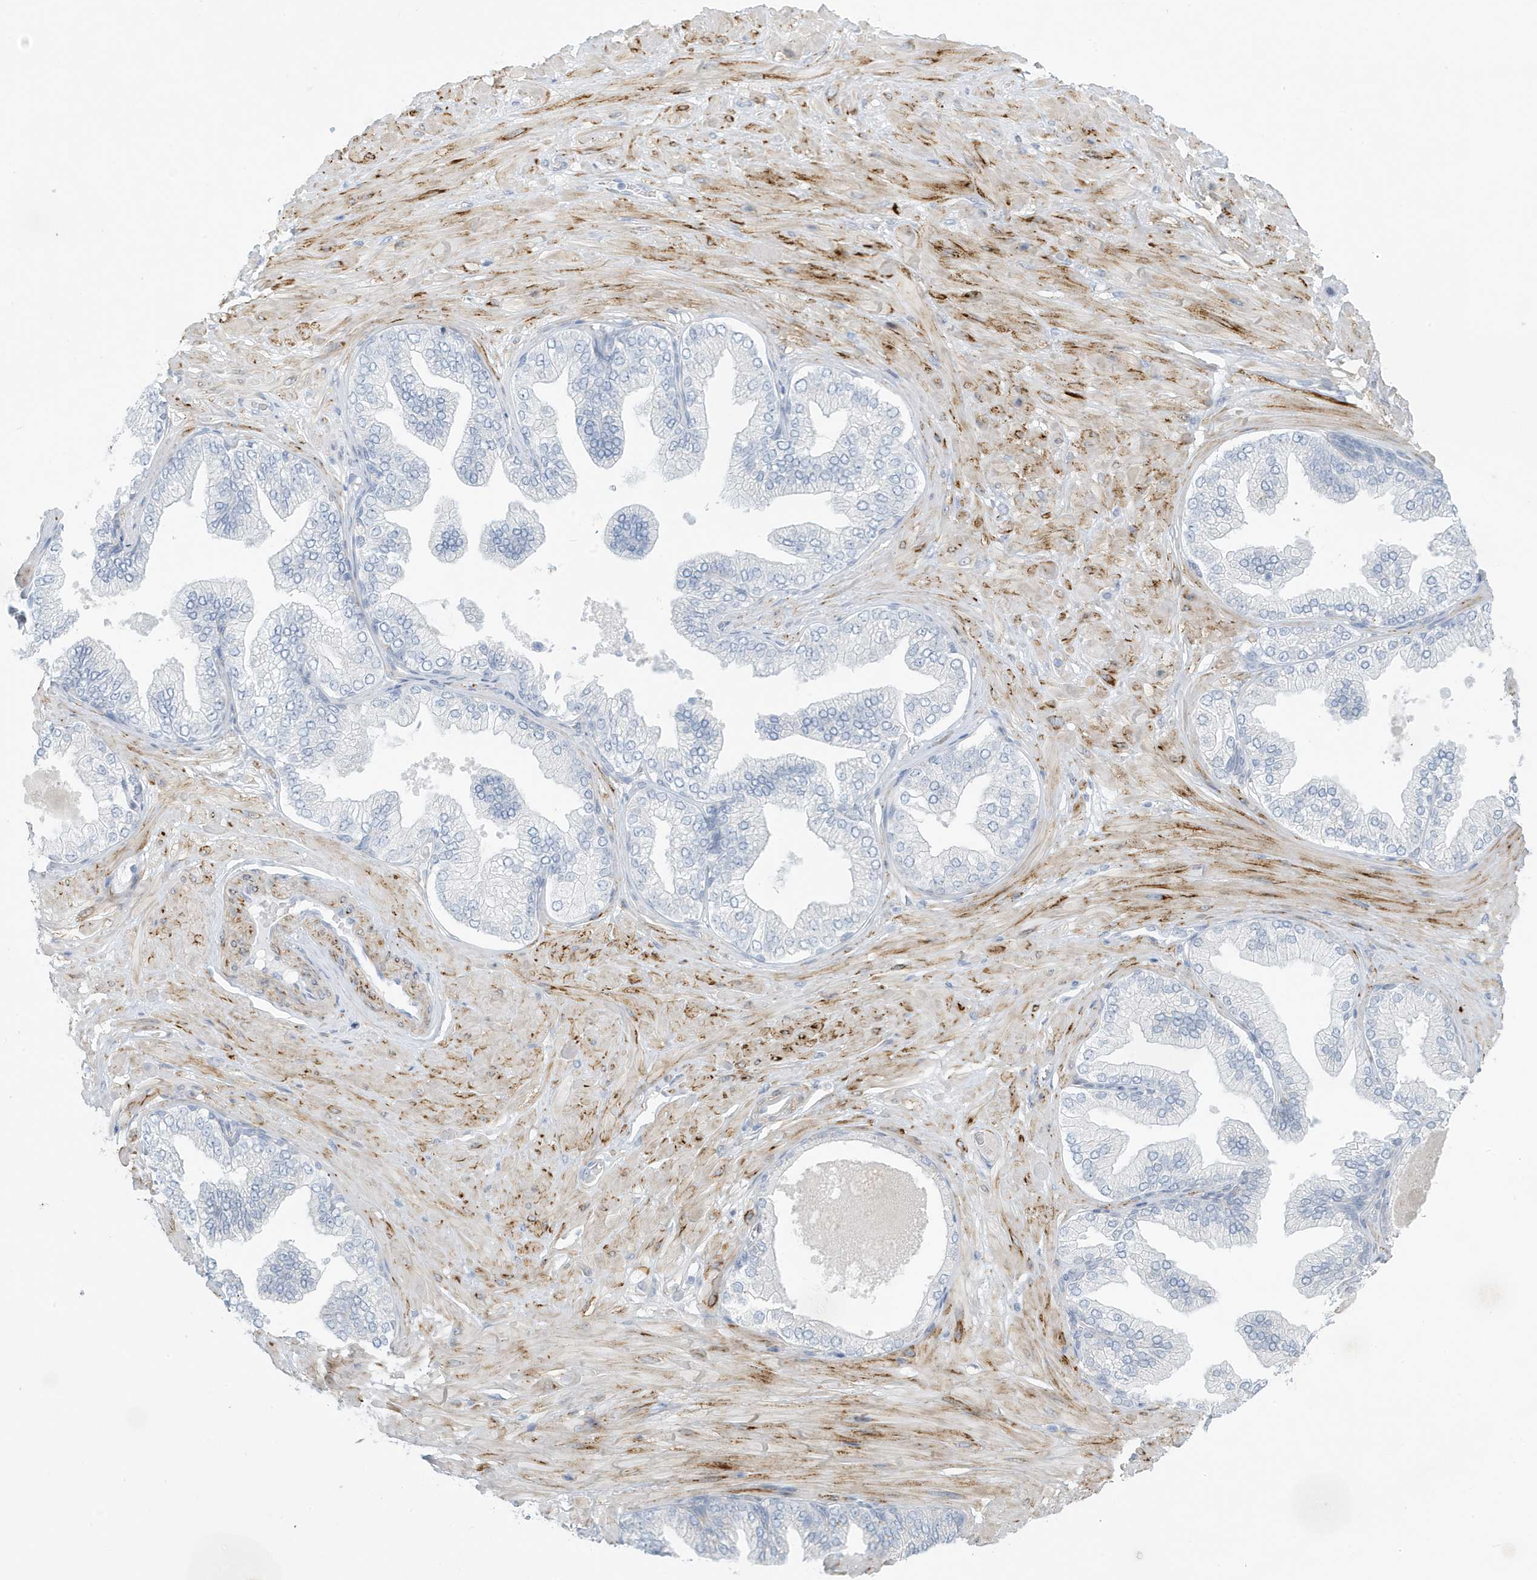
{"staining": {"intensity": "negative", "quantity": "none", "location": "none"}, "tissue": "adipose tissue", "cell_type": "Adipocytes", "image_type": "normal", "snomed": [{"axis": "morphology", "description": "Normal tissue, NOS"}, {"axis": "morphology", "description": "Adenocarcinoma, Low grade"}, {"axis": "topography", "description": "Prostate"}, {"axis": "topography", "description": "Peripheral nerve tissue"}], "caption": "High power microscopy micrograph of an IHC photomicrograph of normal adipose tissue, revealing no significant staining in adipocytes.", "gene": "PERM1", "patient": {"sex": "male", "age": 63}}